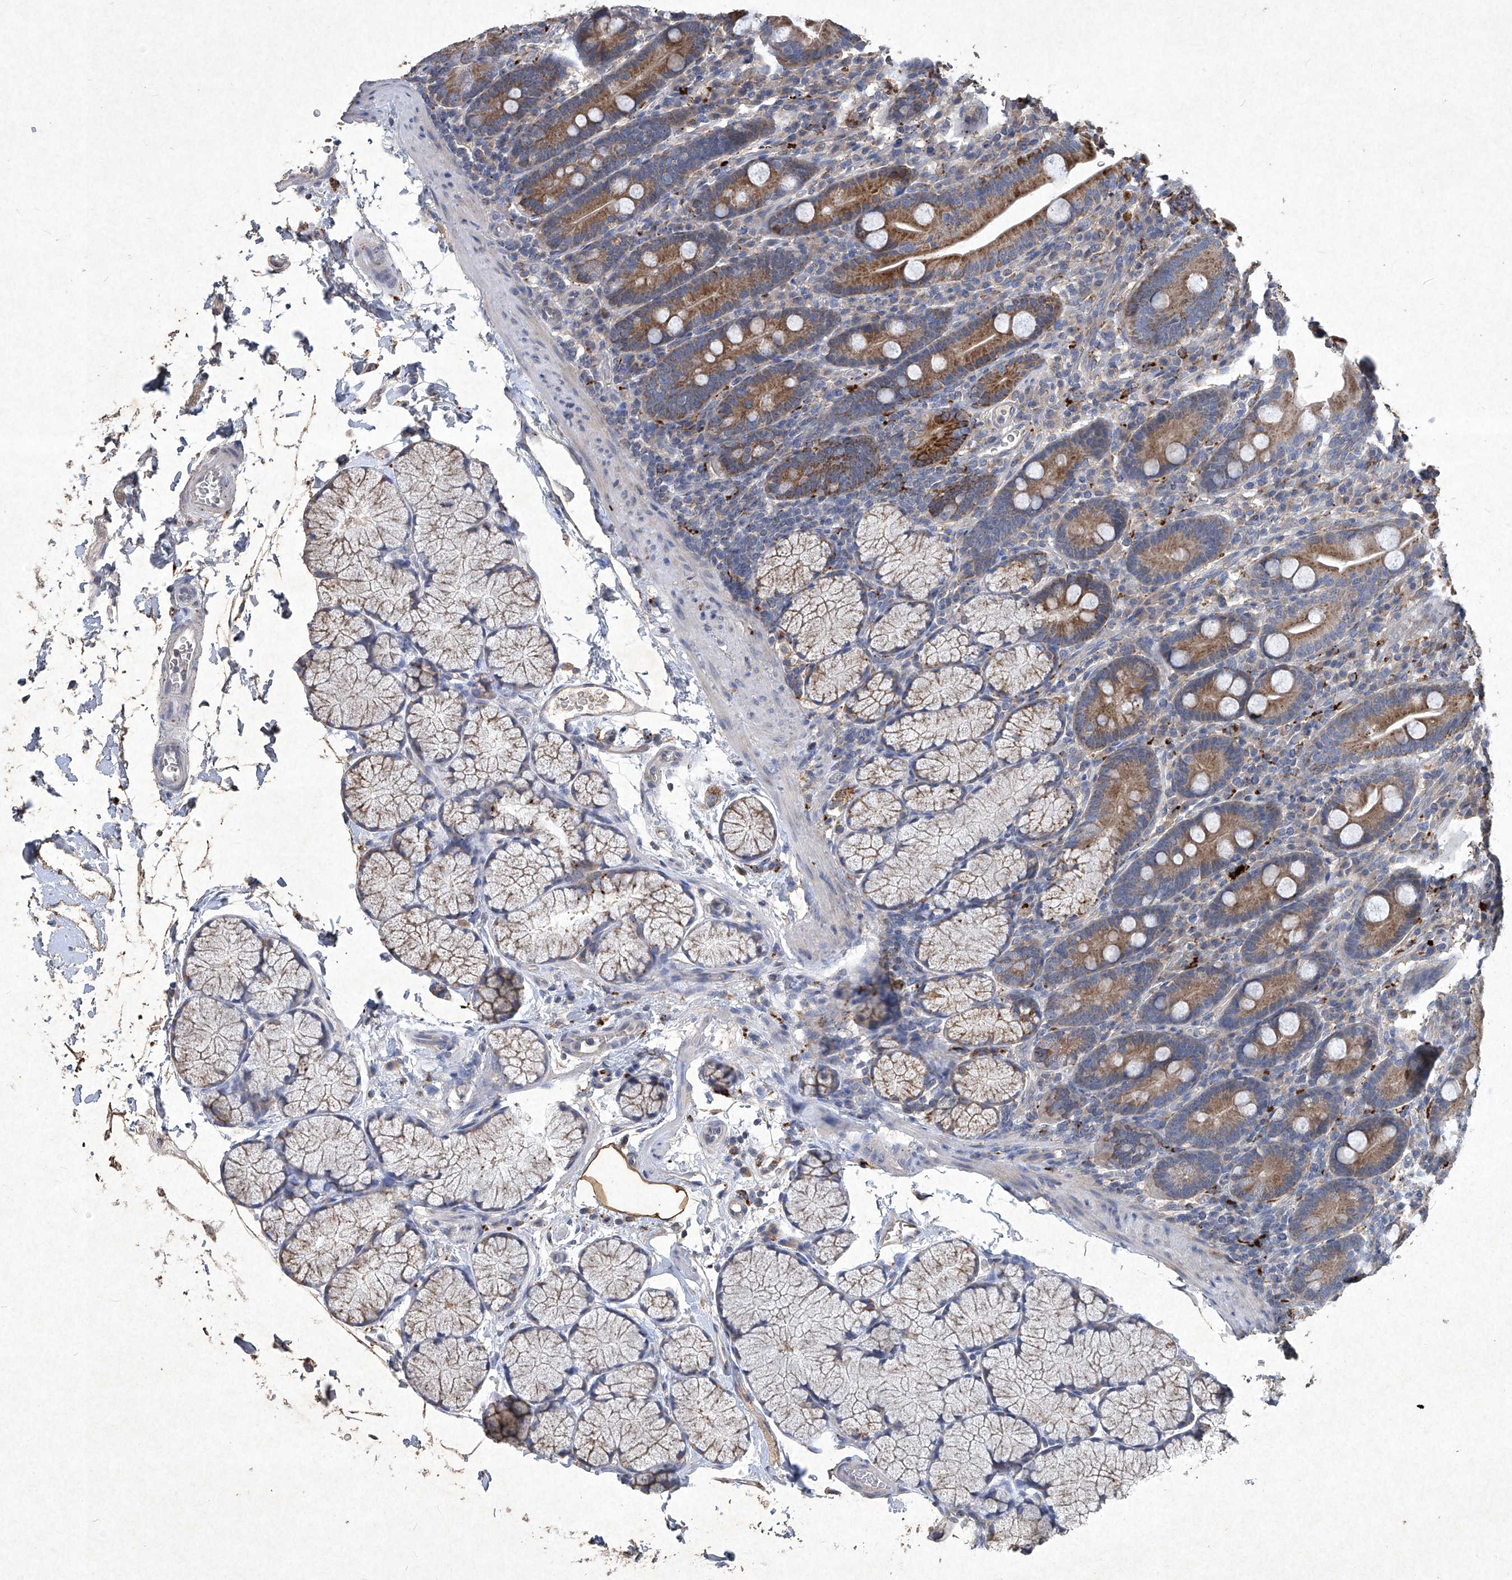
{"staining": {"intensity": "strong", "quantity": ">75%", "location": "cytoplasmic/membranous"}, "tissue": "duodenum", "cell_type": "Glandular cells", "image_type": "normal", "snomed": [{"axis": "morphology", "description": "Normal tissue, NOS"}, {"axis": "topography", "description": "Duodenum"}], "caption": "Protein analysis of unremarkable duodenum shows strong cytoplasmic/membranous expression in approximately >75% of glandular cells.", "gene": "MED16", "patient": {"sex": "male", "age": 35}}